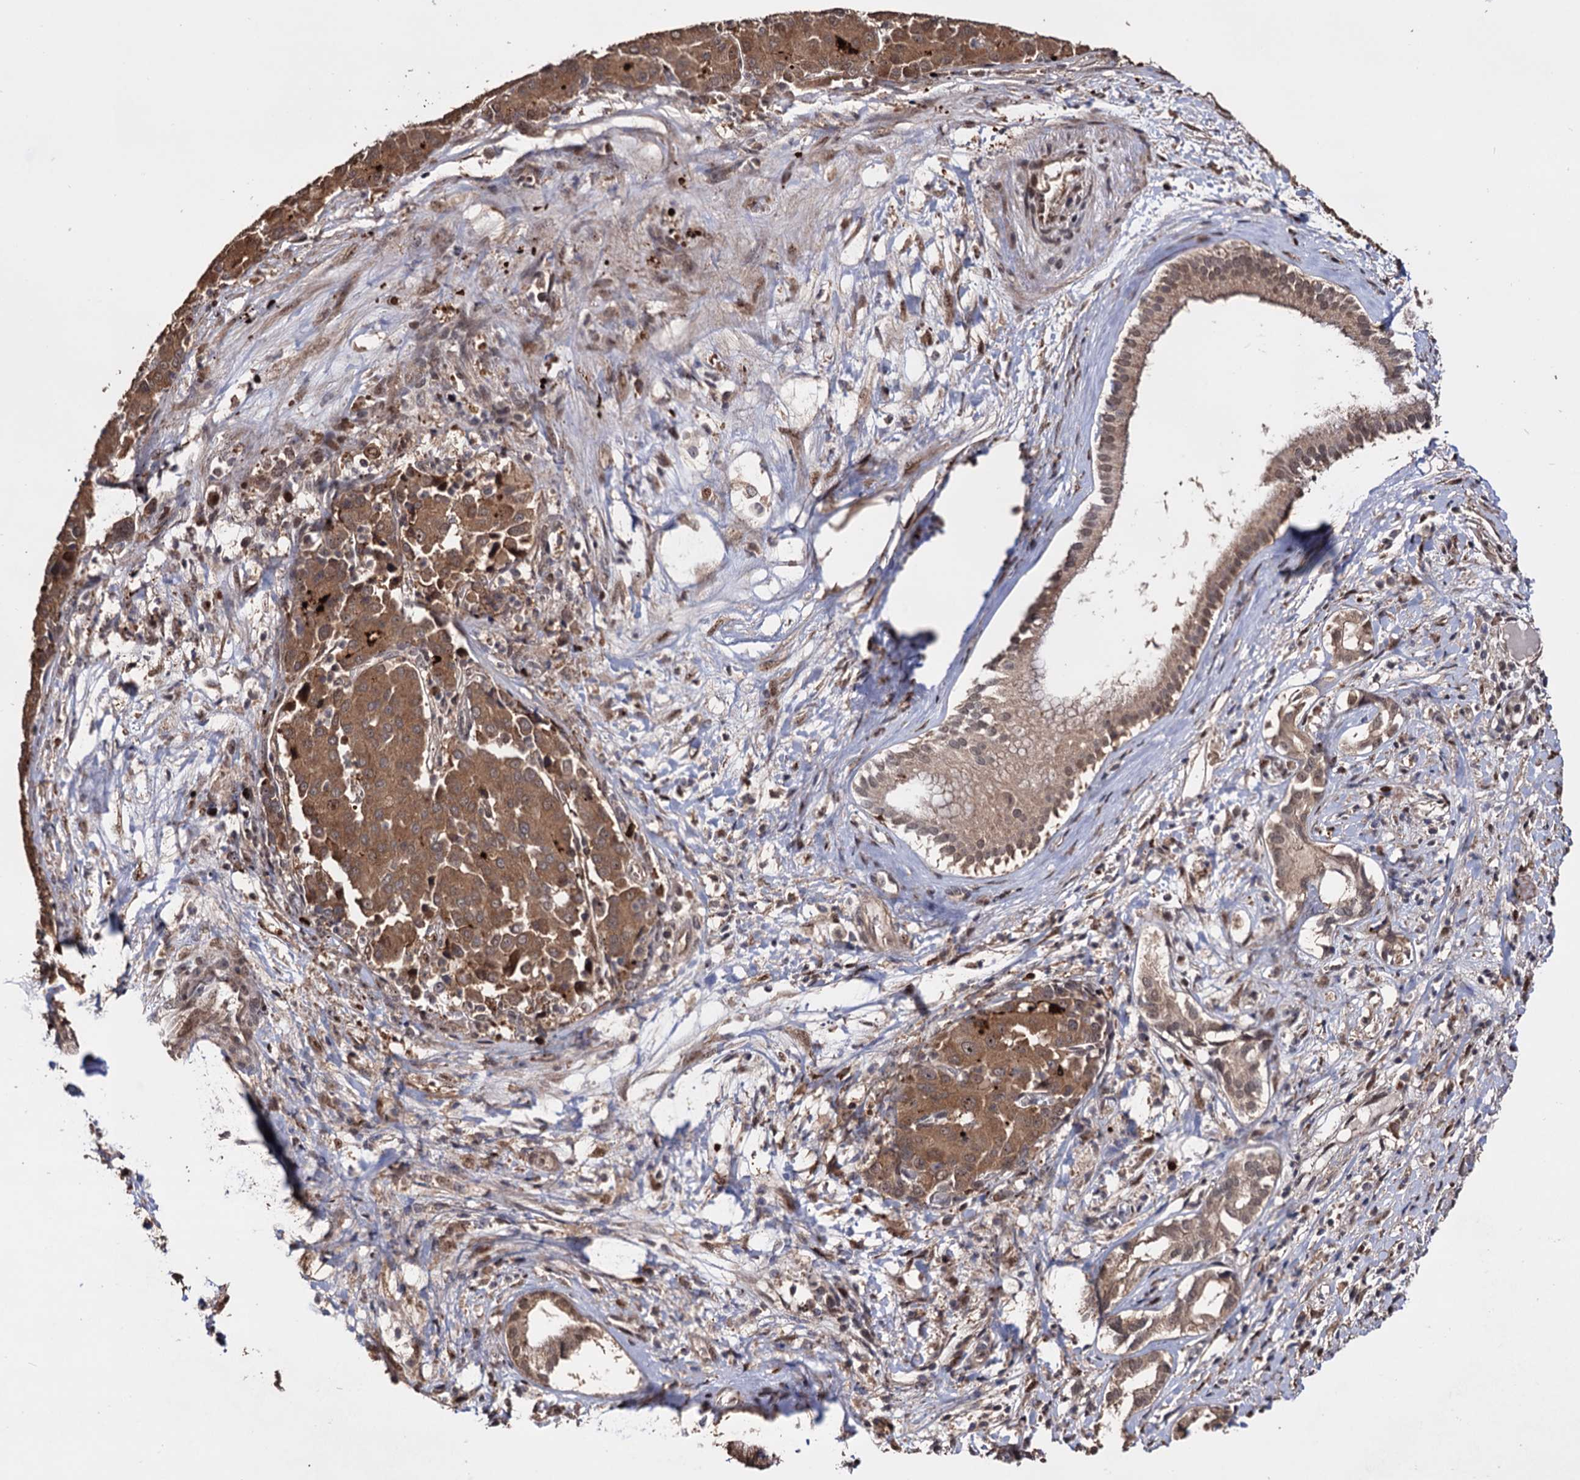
{"staining": {"intensity": "moderate", "quantity": ">75%", "location": "cytoplasmic/membranous"}, "tissue": "liver cancer", "cell_type": "Tumor cells", "image_type": "cancer", "snomed": [{"axis": "morphology", "description": "Carcinoma, Hepatocellular, NOS"}, {"axis": "topography", "description": "Liver"}], "caption": "This histopathology image demonstrates liver cancer stained with immunohistochemistry (IHC) to label a protein in brown. The cytoplasmic/membranous of tumor cells show moderate positivity for the protein. Nuclei are counter-stained blue.", "gene": "PIGB", "patient": {"sex": "male", "age": 65}}